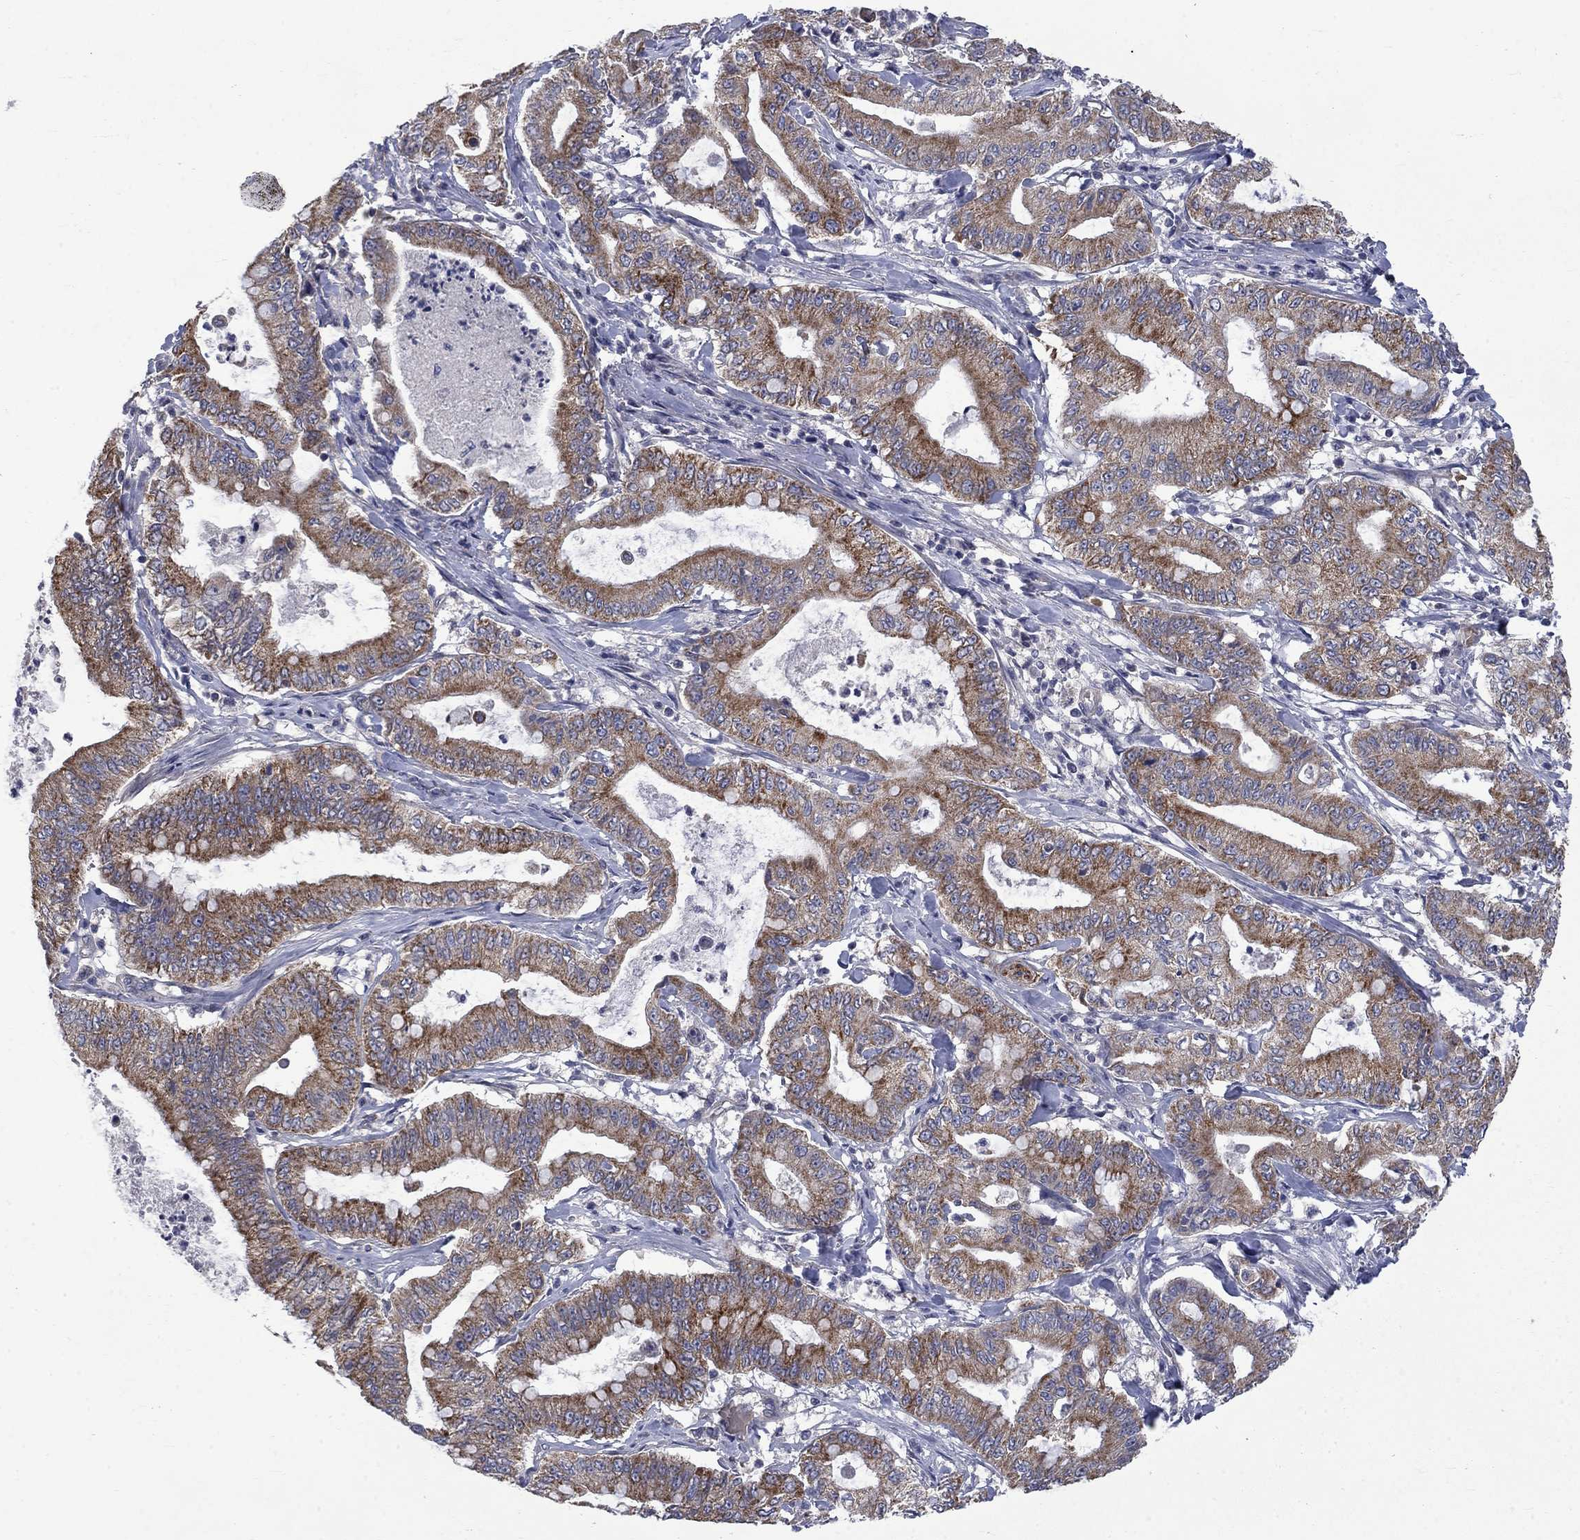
{"staining": {"intensity": "strong", "quantity": "25%-75%", "location": "cytoplasmic/membranous"}, "tissue": "pancreatic cancer", "cell_type": "Tumor cells", "image_type": "cancer", "snomed": [{"axis": "morphology", "description": "Adenocarcinoma, NOS"}, {"axis": "topography", "description": "Pancreas"}], "caption": "Immunohistochemistry (IHC) histopathology image of neoplastic tissue: pancreatic adenocarcinoma stained using immunohistochemistry reveals high levels of strong protein expression localized specifically in the cytoplasmic/membranous of tumor cells, appearing as a cytoplasmic/membranous brown color.", "gene": "HSPA12A", "patient": {"sex": "male", "age": 71}}